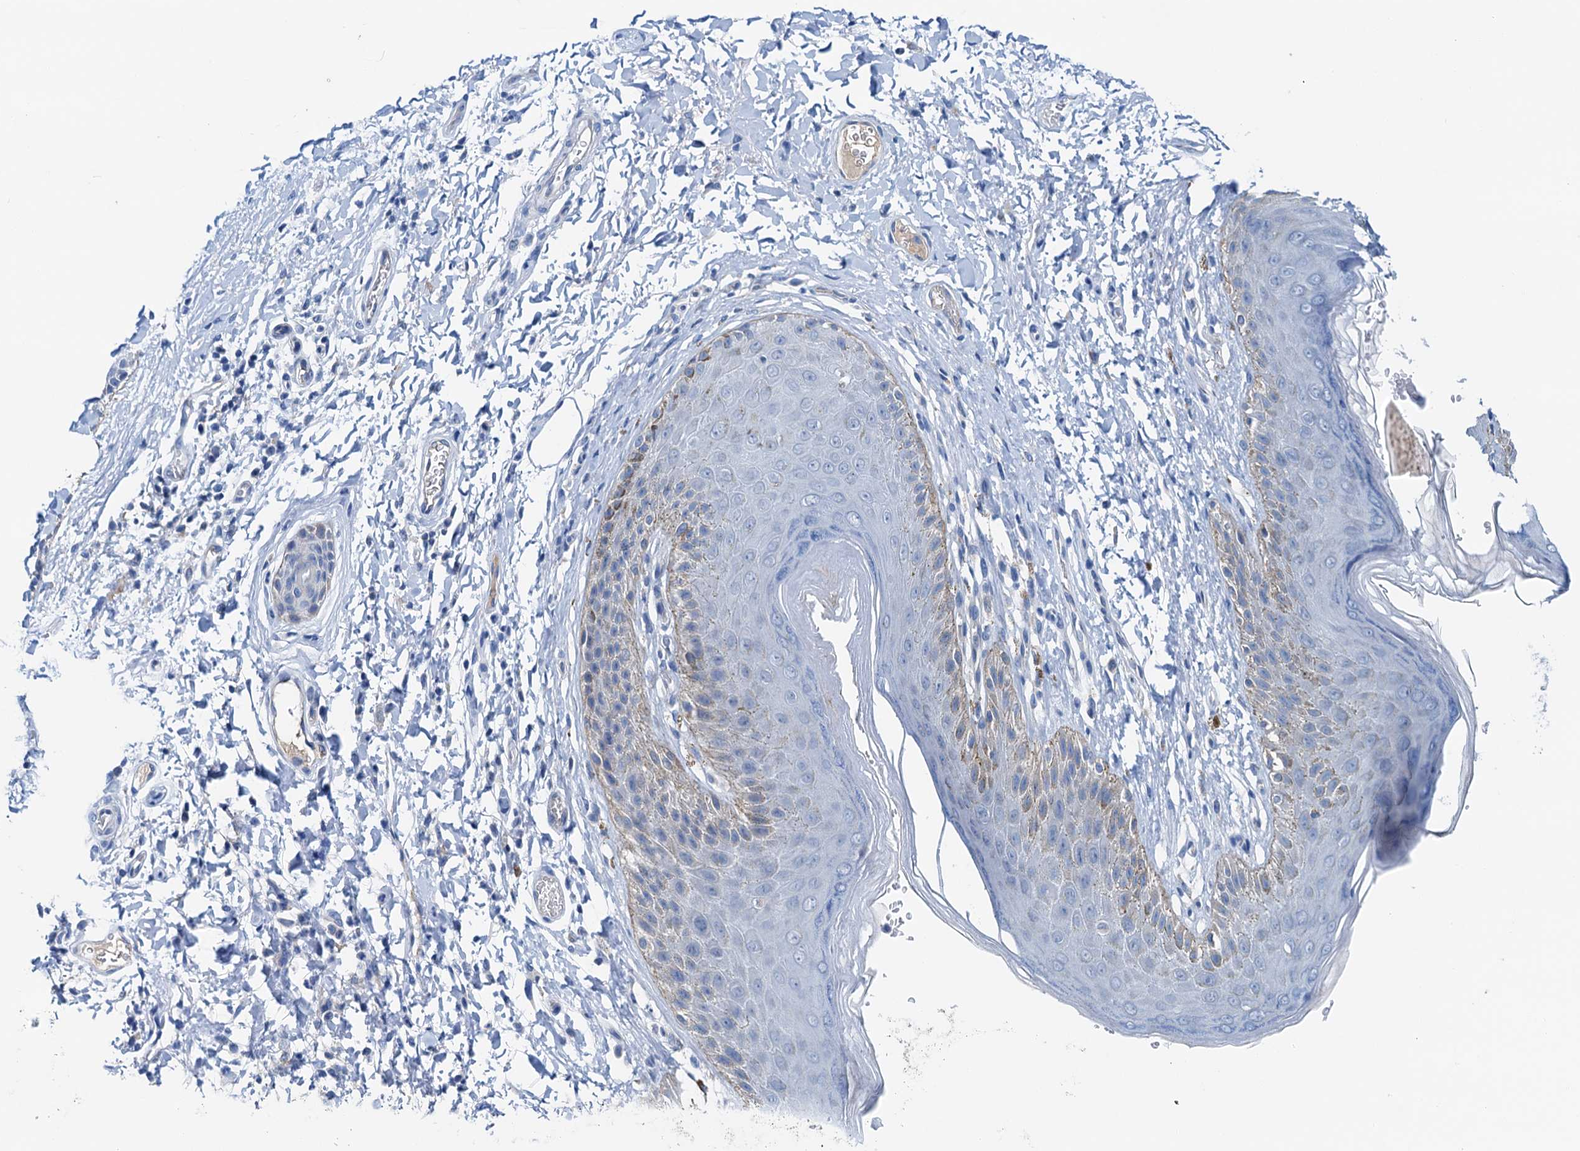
{"staining": {"intensity": "weak", "quantity": "<25%", "location": "cytoplasmic/membranous"}, "tissue": "skin", "cell_type": "Epidermal cells", "image_type": "normal", "snomed": [{"axis": "morphology", "description": "Normal tissue, NOS"}, {"axis": "topography", "description": "Anal"}], "caption": "Histopathology image shows no significant protein positivity in epidermal cells of unremarkable skin. (DAB immunohistochemistry (IHC), high magnification).", "gene": "KNDC1", "patient": {"sex": "male", "age": 44}}